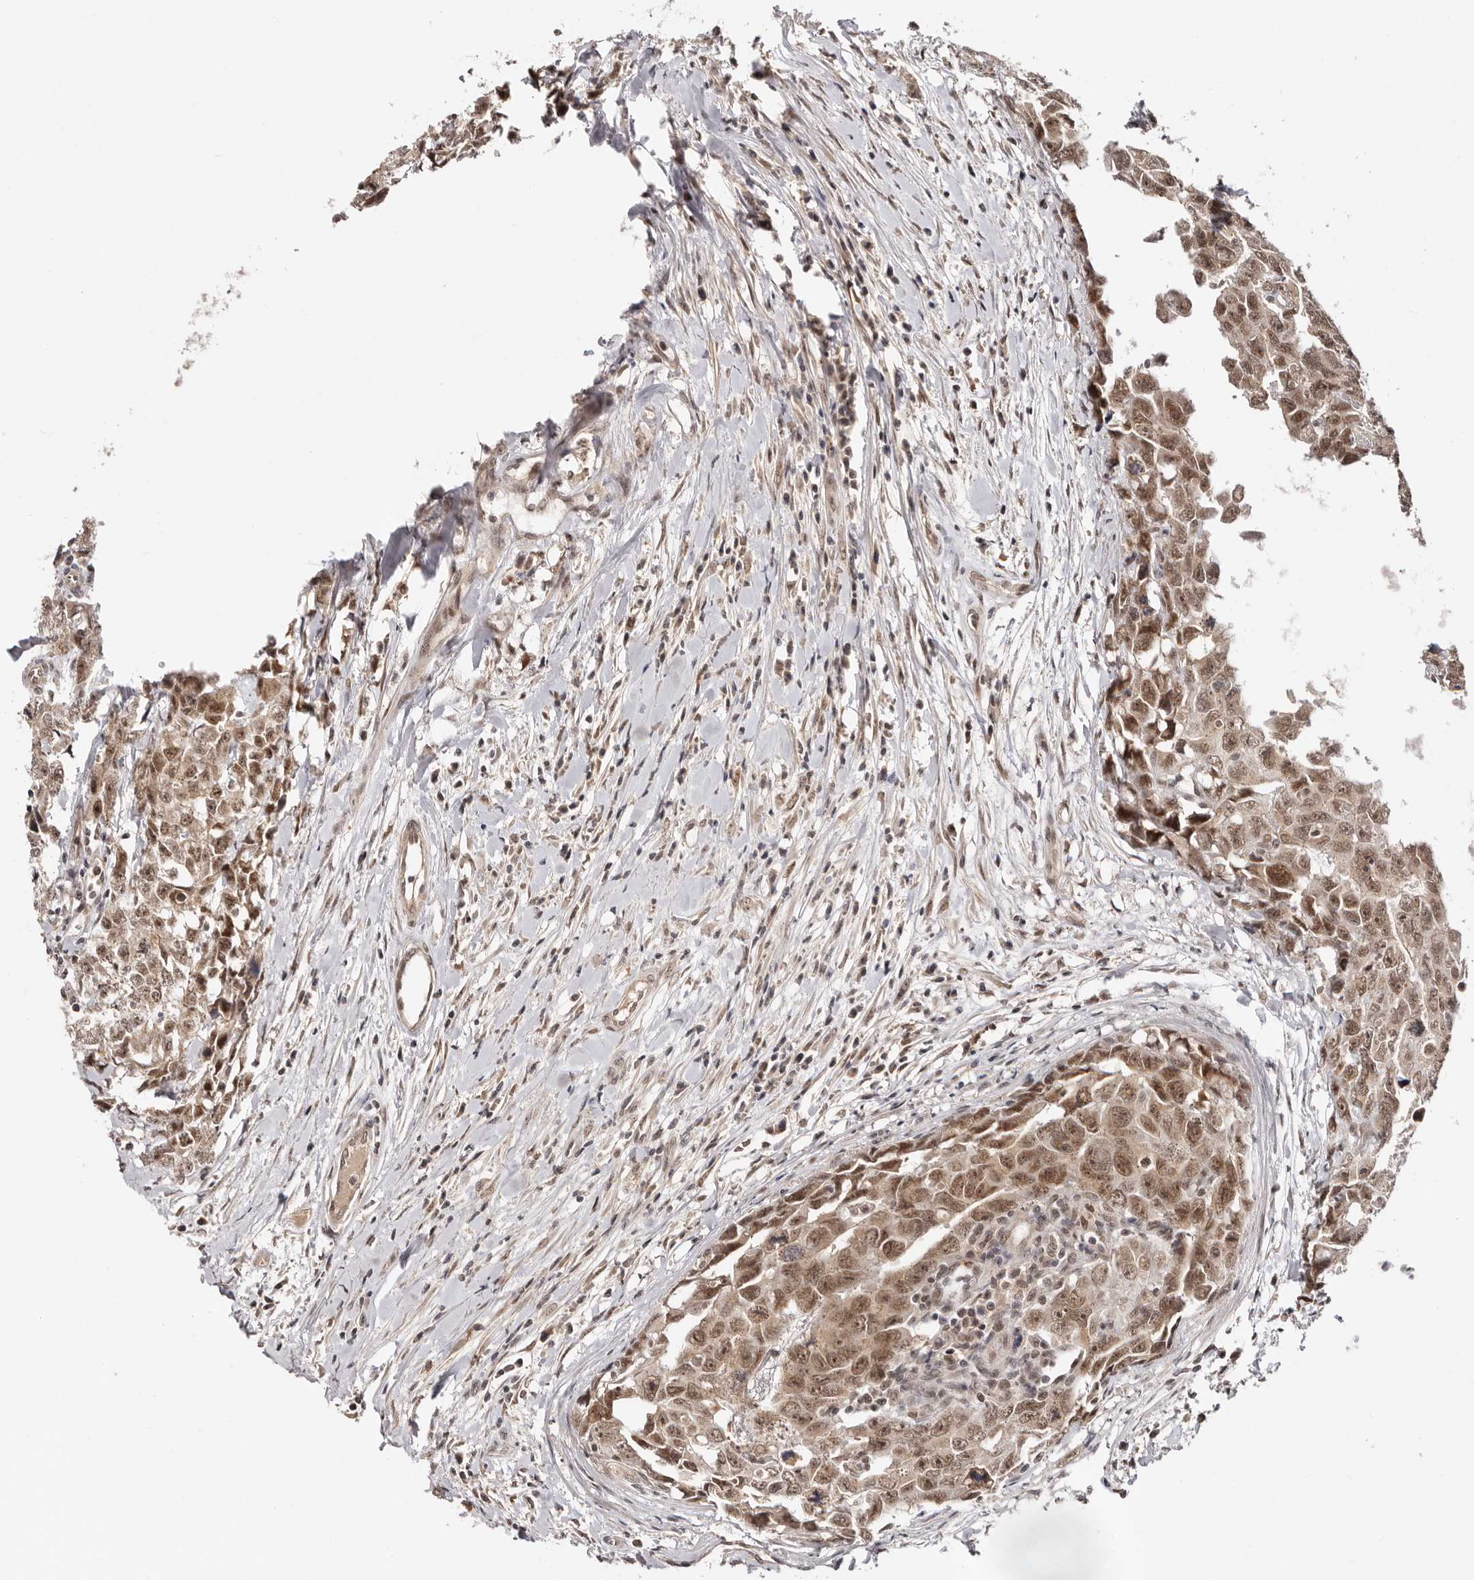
{"staining": {"intensity": "moderate", "quantity": ">75%", "location": "nuclear"}, "tissue": "testis cancer", "cell_type": "Tumor cells", "image_type": "cancer", "snomed": [{"axis": "morphology", "description": "Carcinoma, Embryonal, NOS"}, {"axis": "topography", "description": "Testis"}], "caption": "DAB (3,3'-diaminobenzidine) immunohistochemical staining of human testis embryonal carcinoma displays moderate nuclear protein expression in approximately >75% of tumor cells.", "gene": "MED8", "patient": {"sex": "male", "age": 28}}